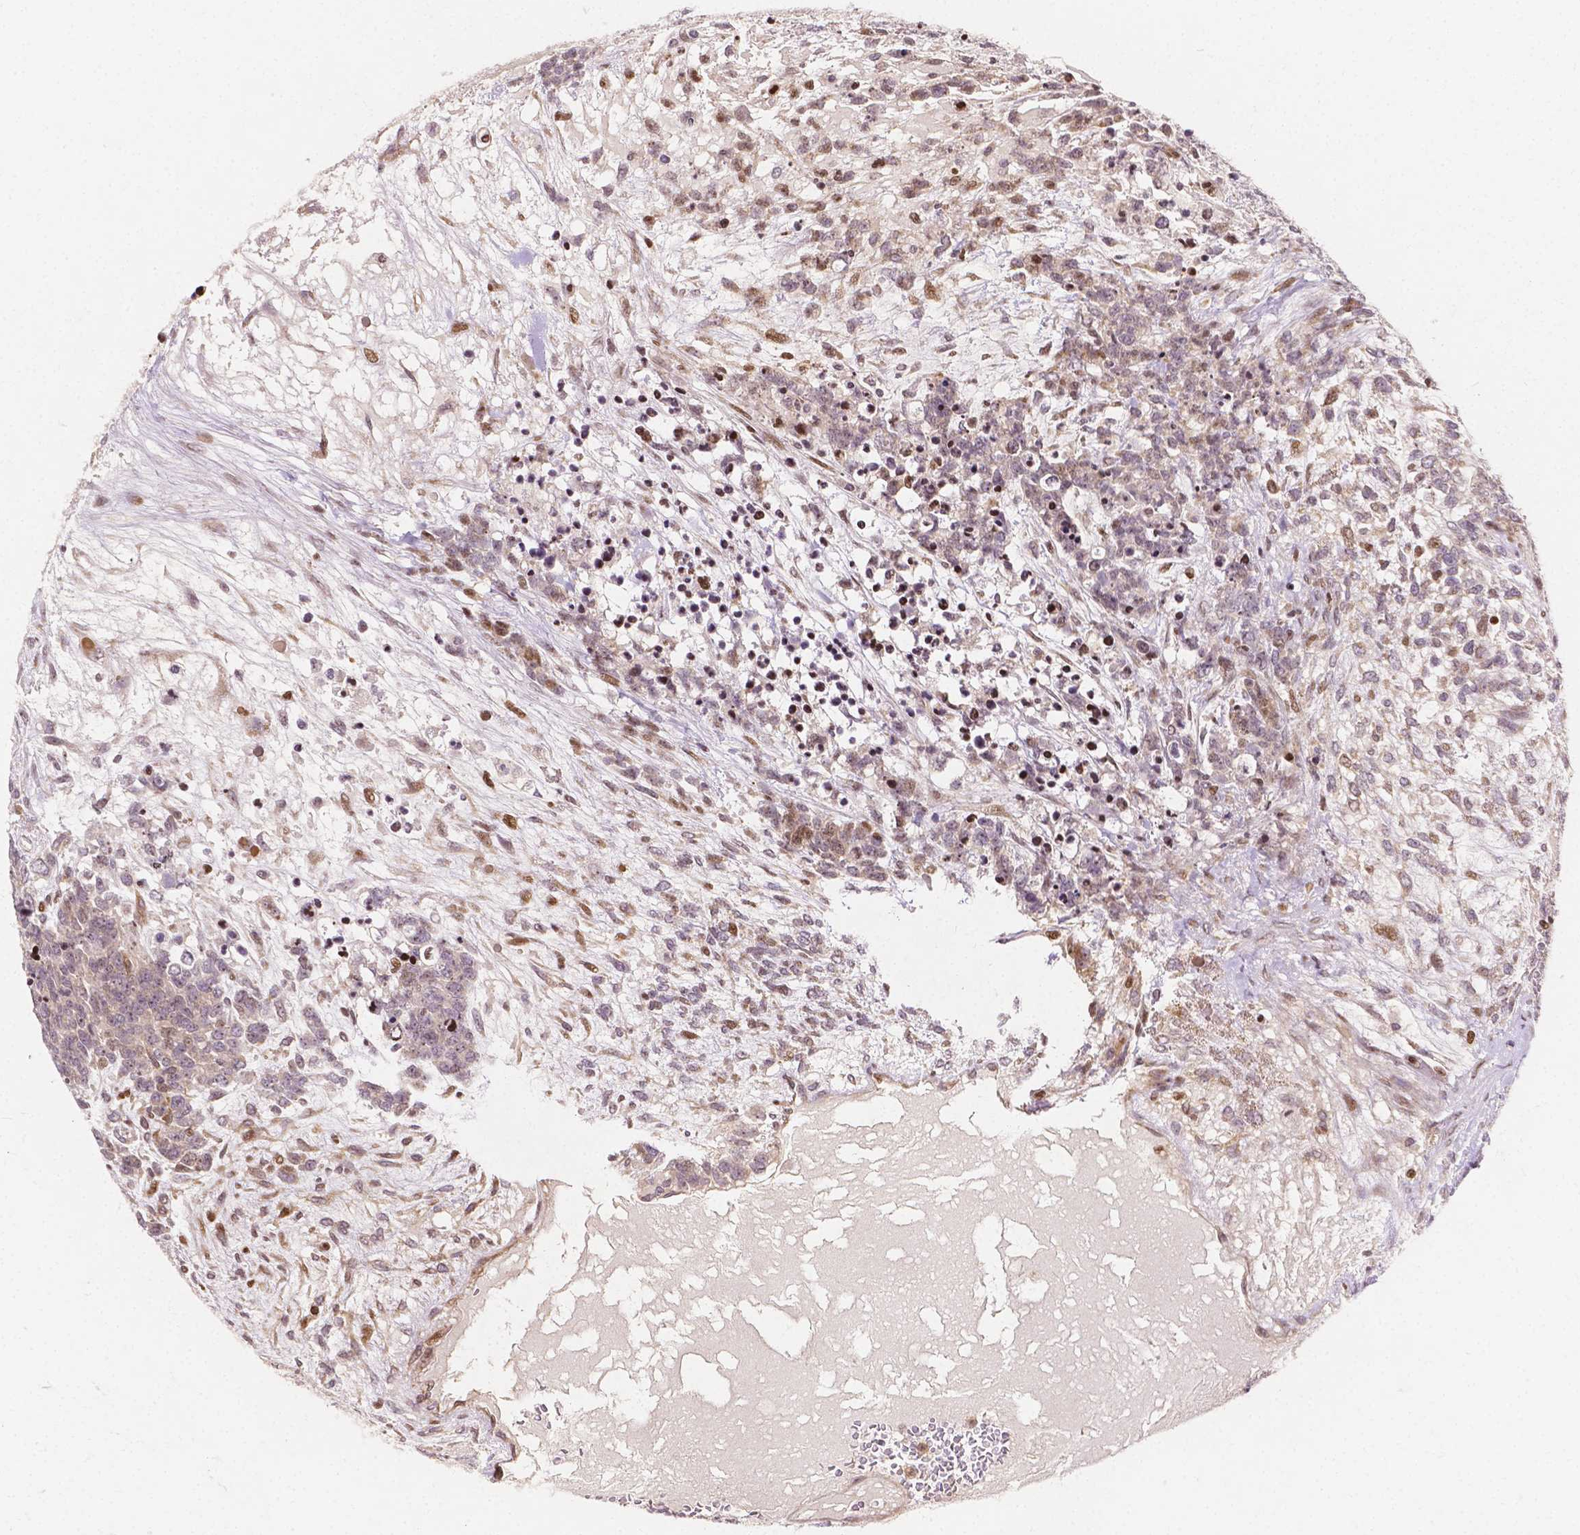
{"staining": {"intensity": "weak", "quantity": "<25%", "location": "cytoplasmic/membranous,nuclear"}, "tissue": "testis cancer", "cell_type": "Tumor cells", "image_type": "cancer", "snomed": [{"axis": "morphology", "description": "Carcinoma, Embryonal, NOS"}, {"axis": "topography", "description": "Testis"}], "caption": "The micrograph exhibits no staining of tumor cells in embryonal carcinoma (testis).", "gene": "PTPN18", "patient": {"sex": "male", "age": 23}}